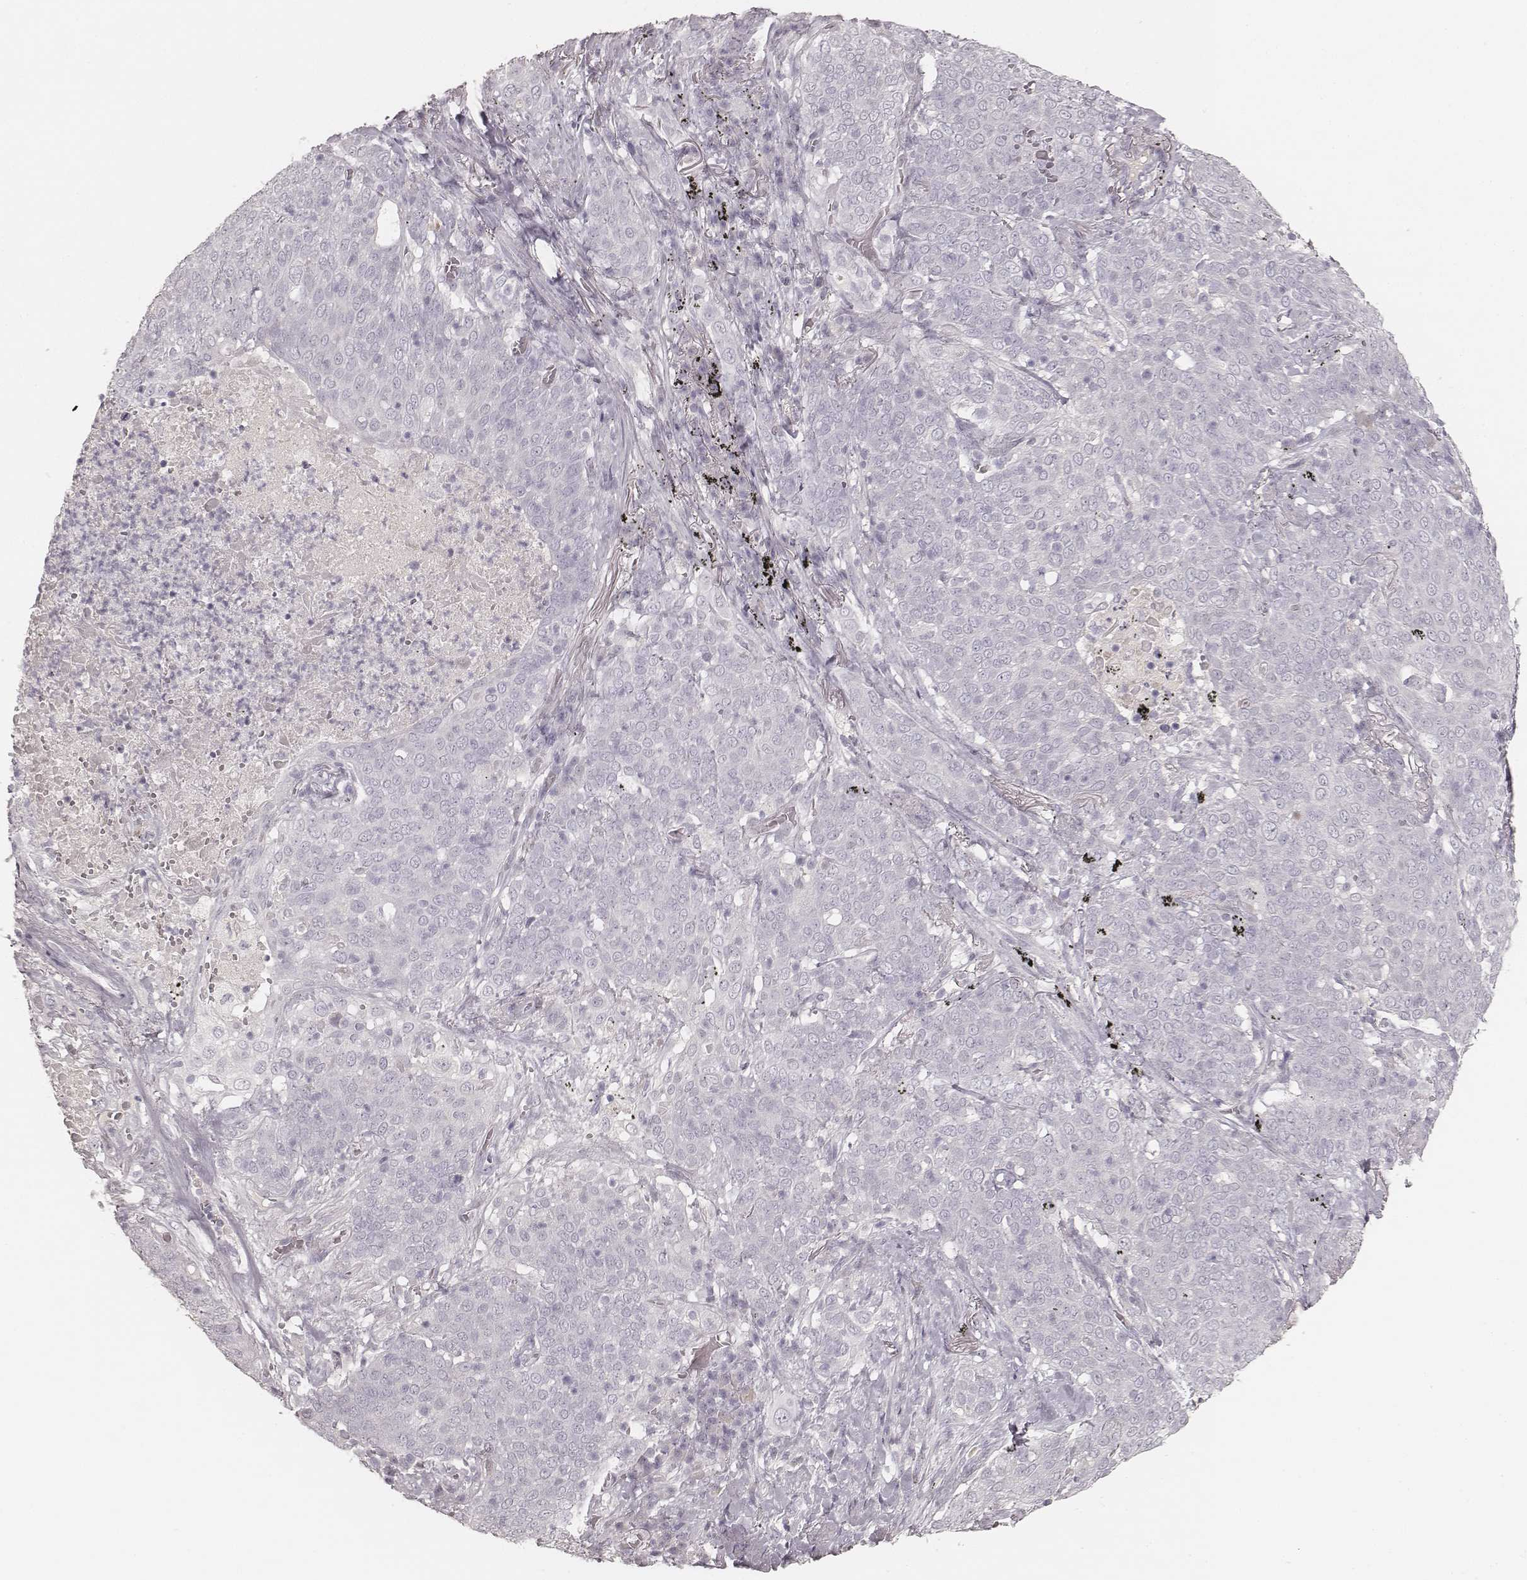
{"staining": {"intensity": "negative", "quantity": "none", "location": "none"}, "tissue": "lung cancer", "cell_type": "Tumor cells", "image_type": "cancer", "snomed": [{"axis": "morphology", "description": "Squamous cell carcinoma, NOS"}, {"axis": "topography", "description": "Lung"}], "caption": "IHC photomicrograph of lung cancer (squamous cell carcinoma) stained for a protein (brown), which displays no staining in tumor cells.", "gene": "KRT31", "patient": {"sex": "male", "age": 82}}